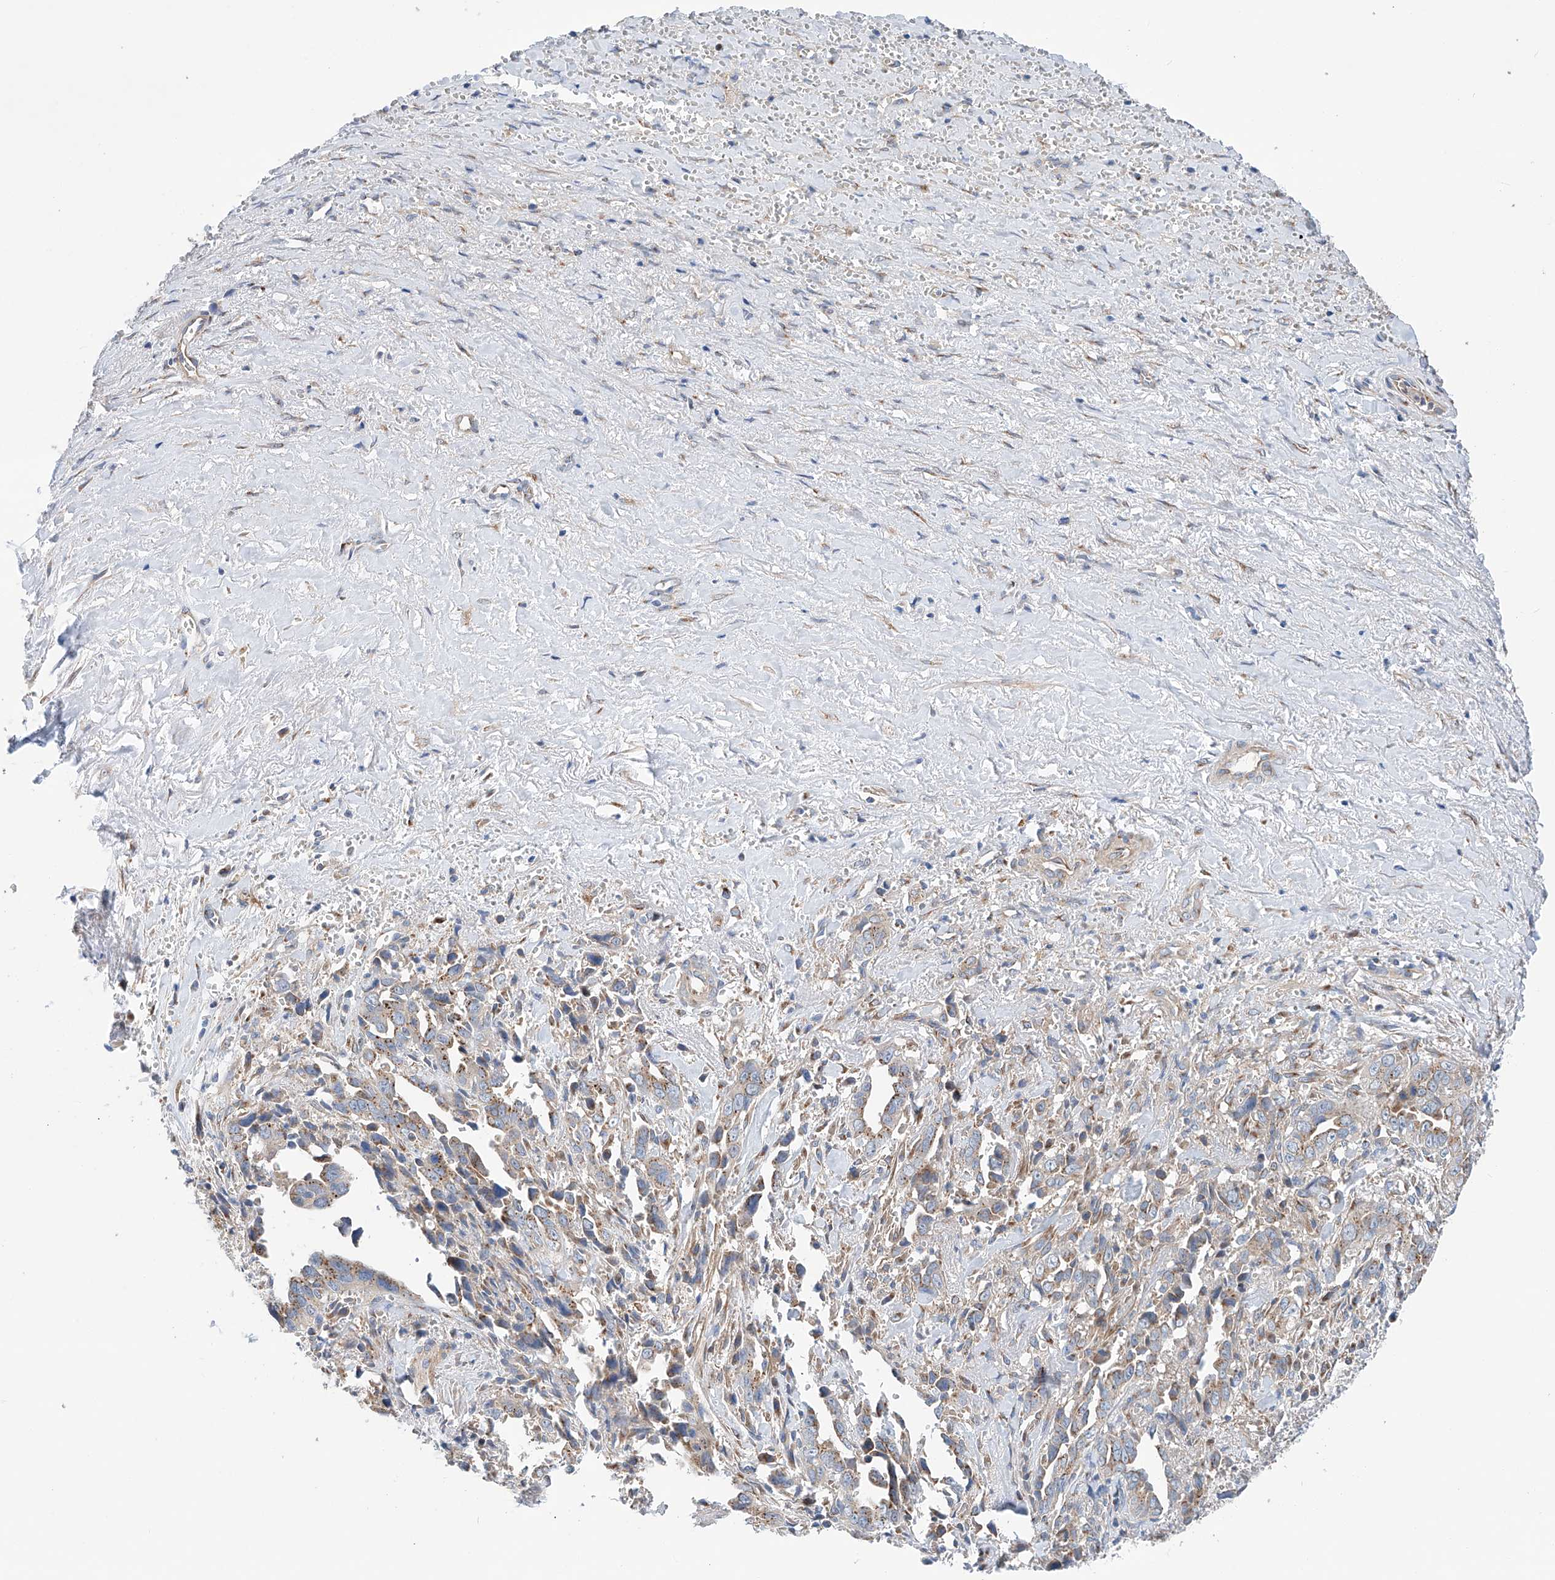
{"staining": {"intensity": "weak", "quantity": "25%-75%", "location": "cytoplasmic/membranous"}, "tissue": "liver cancer", "cell_type": "Tumor cells", "image_type": "cancer", "snomed": [{"axis": "morphology", "description": "Cholangiocarcinoma"}, {"axis": "topography", "description": "Liver"}], "caption": "Cholangiocarcinoma (liver) tissue shows weak cytoplasmic/membranous positivity in approximately 25%-75% of tumor cells, visualized by immunohistochemistry.", "gene": "SLC22A7", "patient": {"sex": "female", "age": 79}}